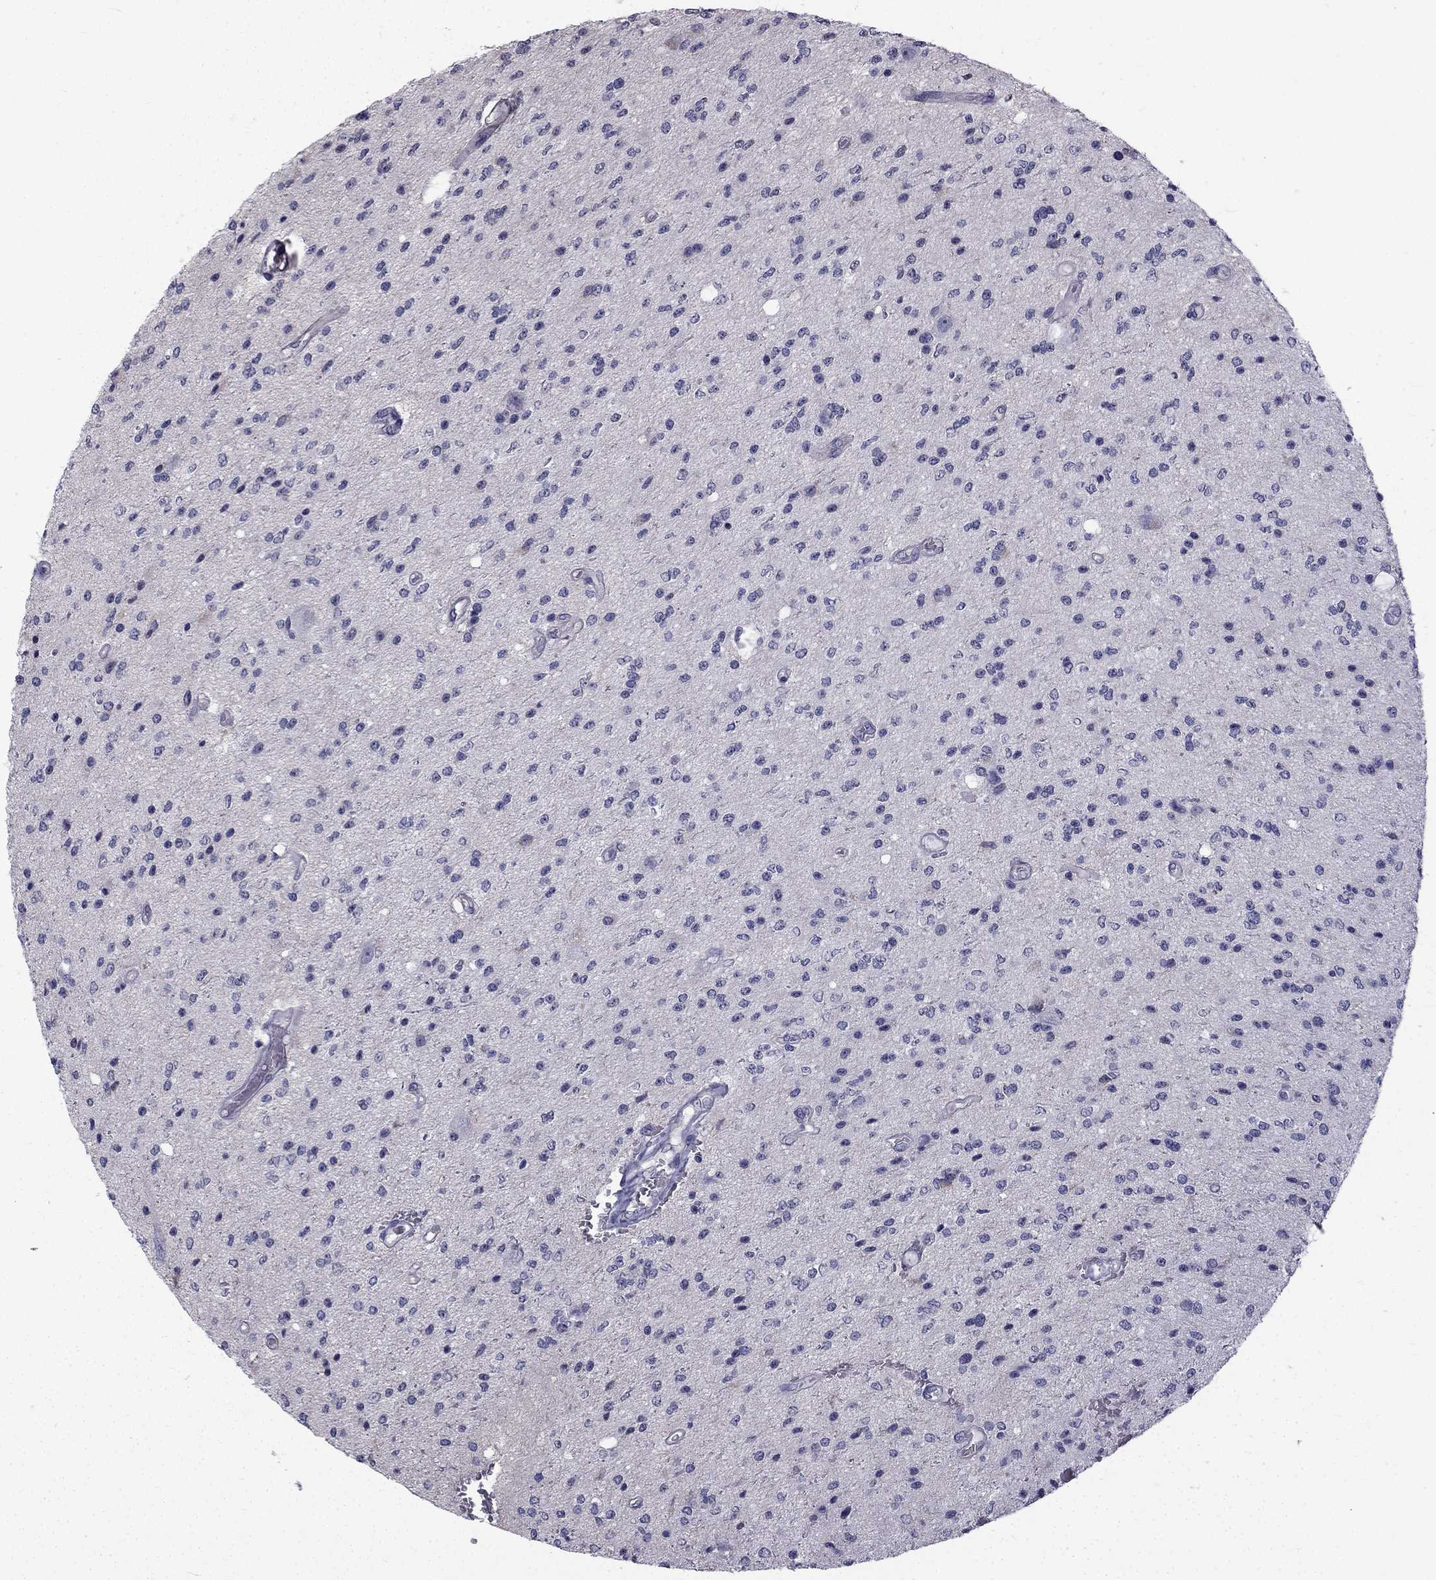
{"staining": {"intensity": "negative", "quantity": "none", "location": "none"}, "tissue": "glioma", "cell_type": "Tumor cells", "image_type": "cancer", "snomed": [{"axis": "morphology", "description": "Glioma, malignant, Low grade"}, {"axis": "topography", "description": "Brain"}], "caption": "An image of human glioma is negative for staining in tumor cells.", "gene": "CCDC40", "patient": {"sex": "male", "age": 67}}